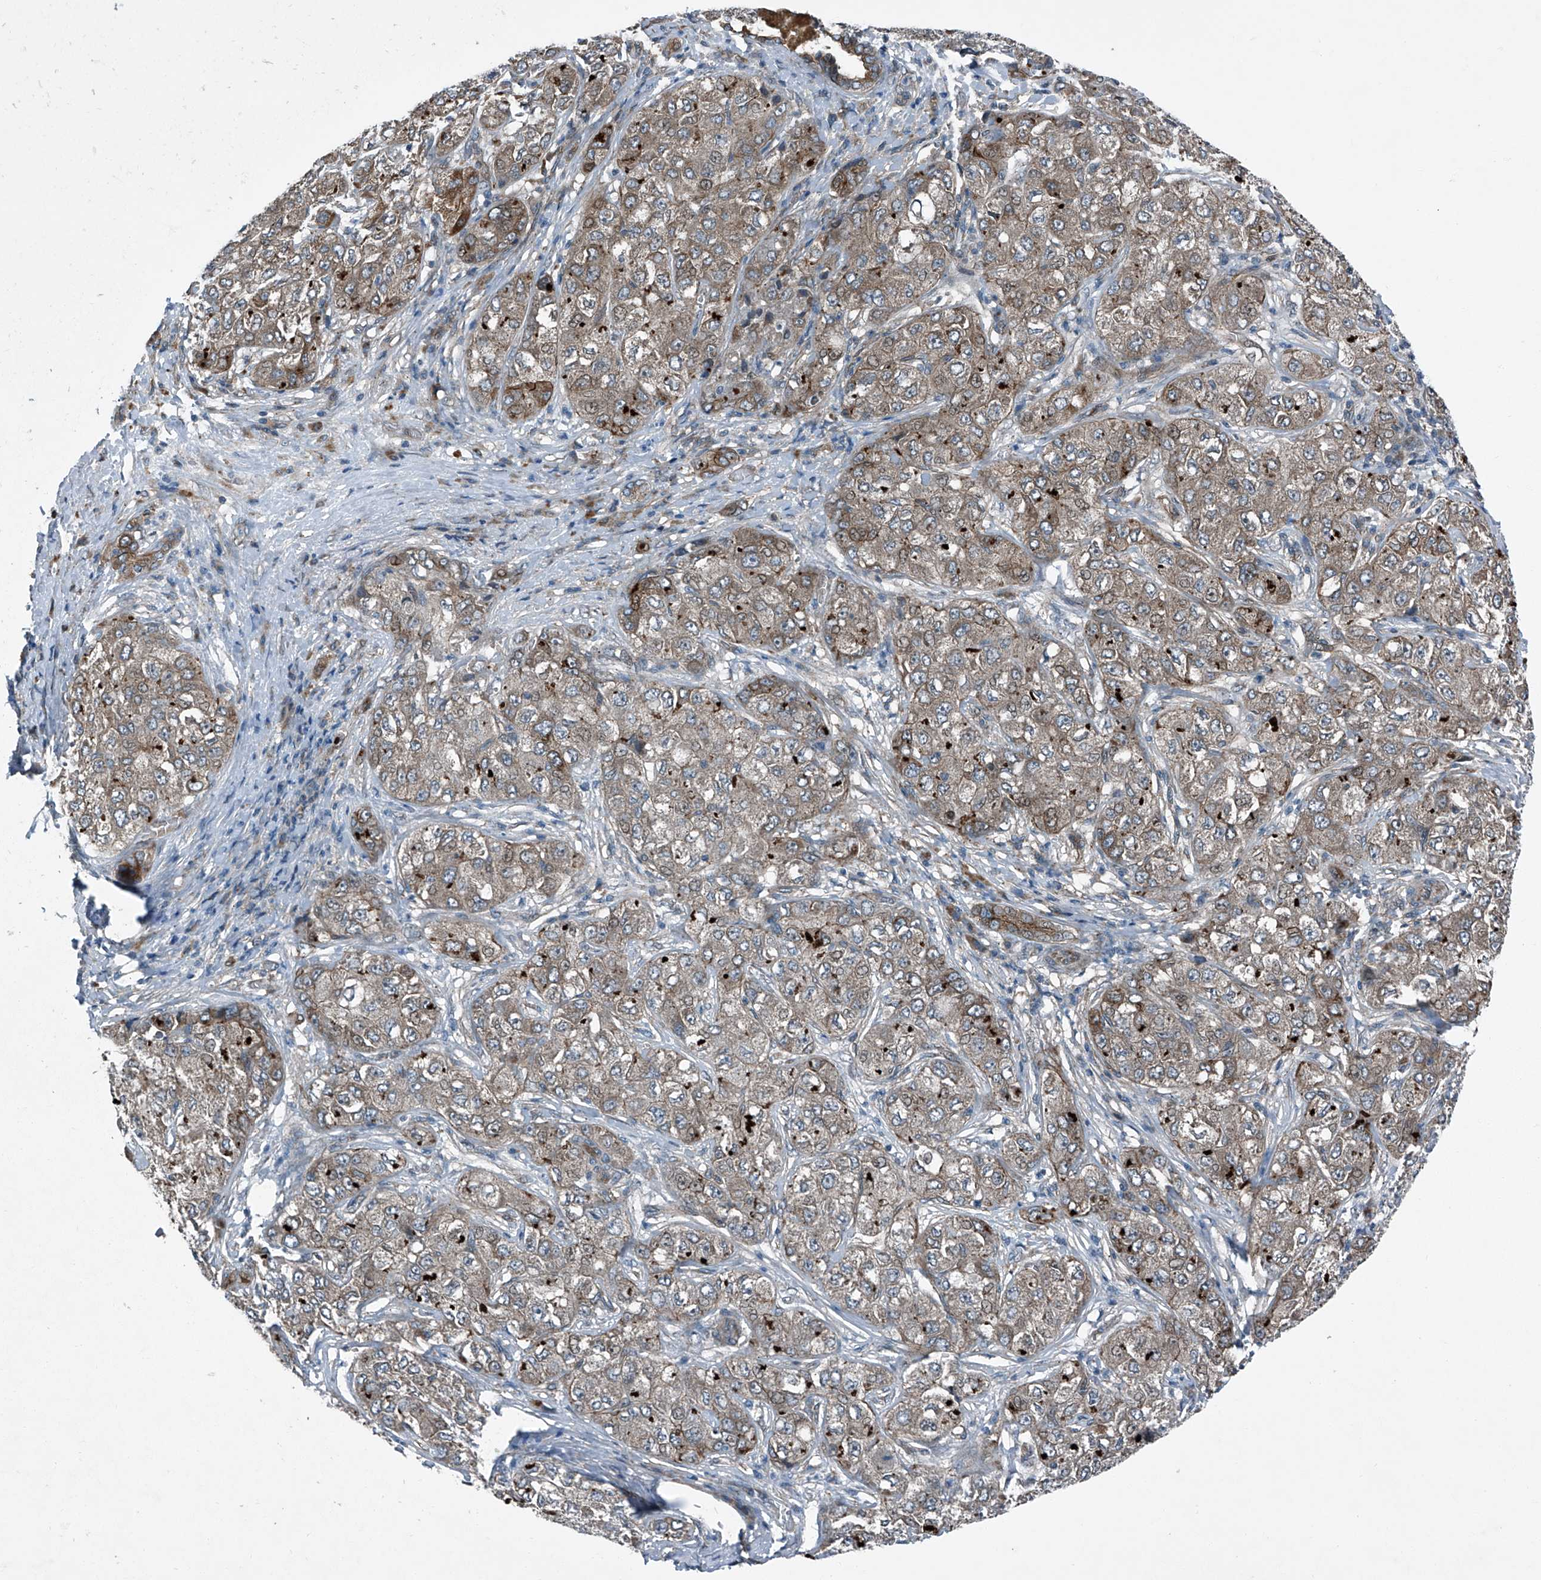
{"staining": {"intensity": "moderate", "quantity": "25%-75%", "location": "cytoplasmic/membranous"}, "tissue": "liver cancer", "cell_type": "Tumor cells", "image_type": "cancer", "snomed": [{"axis": "morphology", "description": "Carcinoma, Hepatocellular, NOS"}, {"axis": "topography", "description": "Liver"}], "caption": "Immunohistochemistry (IHC) image of neoplastic tissue: liver hepatocellular carcinoma stained using IHC displays medium levels of moderate protein expression localized specifically in the cytoplasmic/membranous of tumor cells, appearing as a cytoplasmic/membranous brown color.", "gene": "SENP2", "patient": {"sex": "male", "age": 80}}